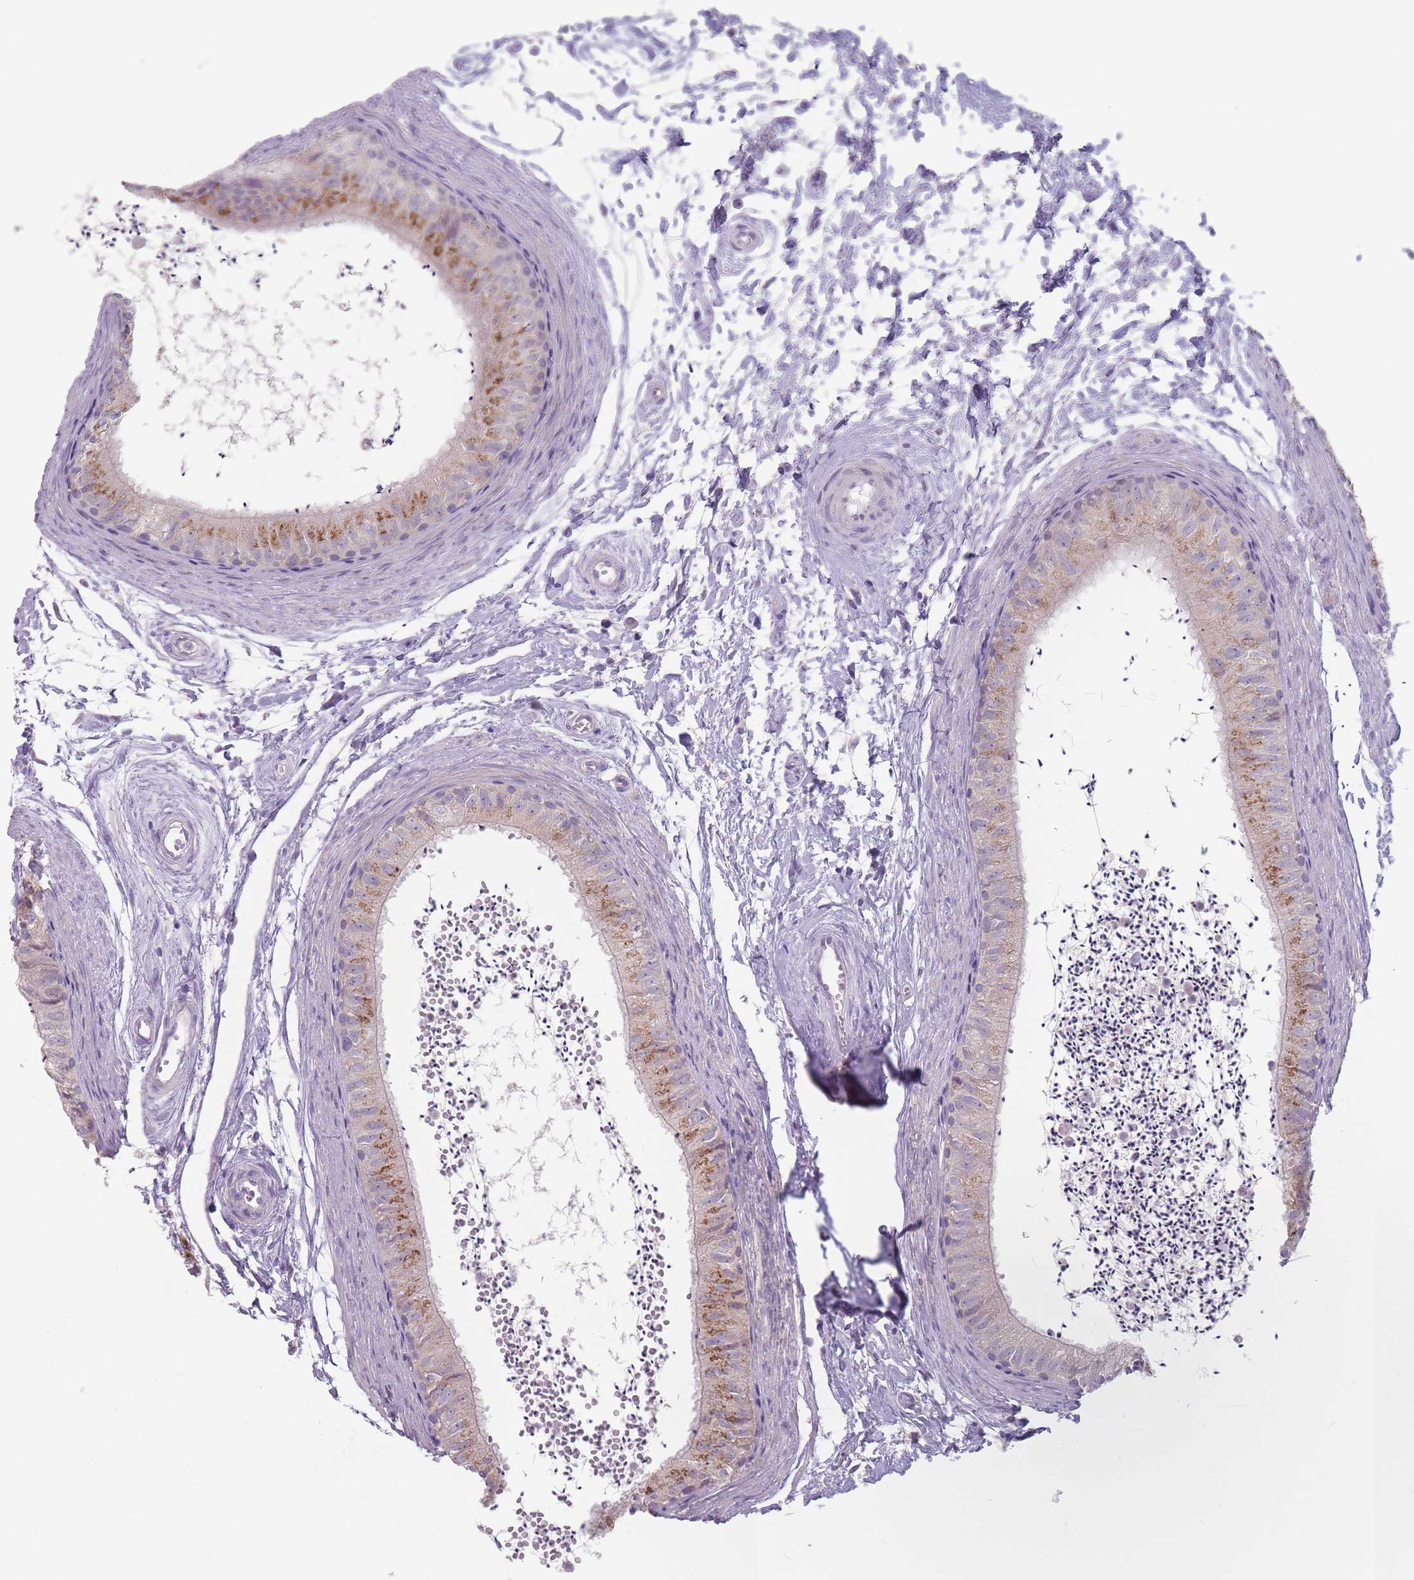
{"staining": {"intensity": "moderate", "quantity": "<25%", "location": "cytoplasmic/membranous"}, "tissue": "epididymis", "cell_type": "Glandular cells", "image_type": "normal", "snomed": [{"axis": "morphology", "description": "Normal tissue, NOS"}, {"axis": "topography", "description": "Epididymis"}], "caption": "Immunohistochemistry of unremarkable epididymis demonstrates low levels of moderate cytoplasmic/membranous expression in approximately <25% of glandular cells.", "gene": "AKAIN1", "patient": {"sex": "male", "age": 56}}